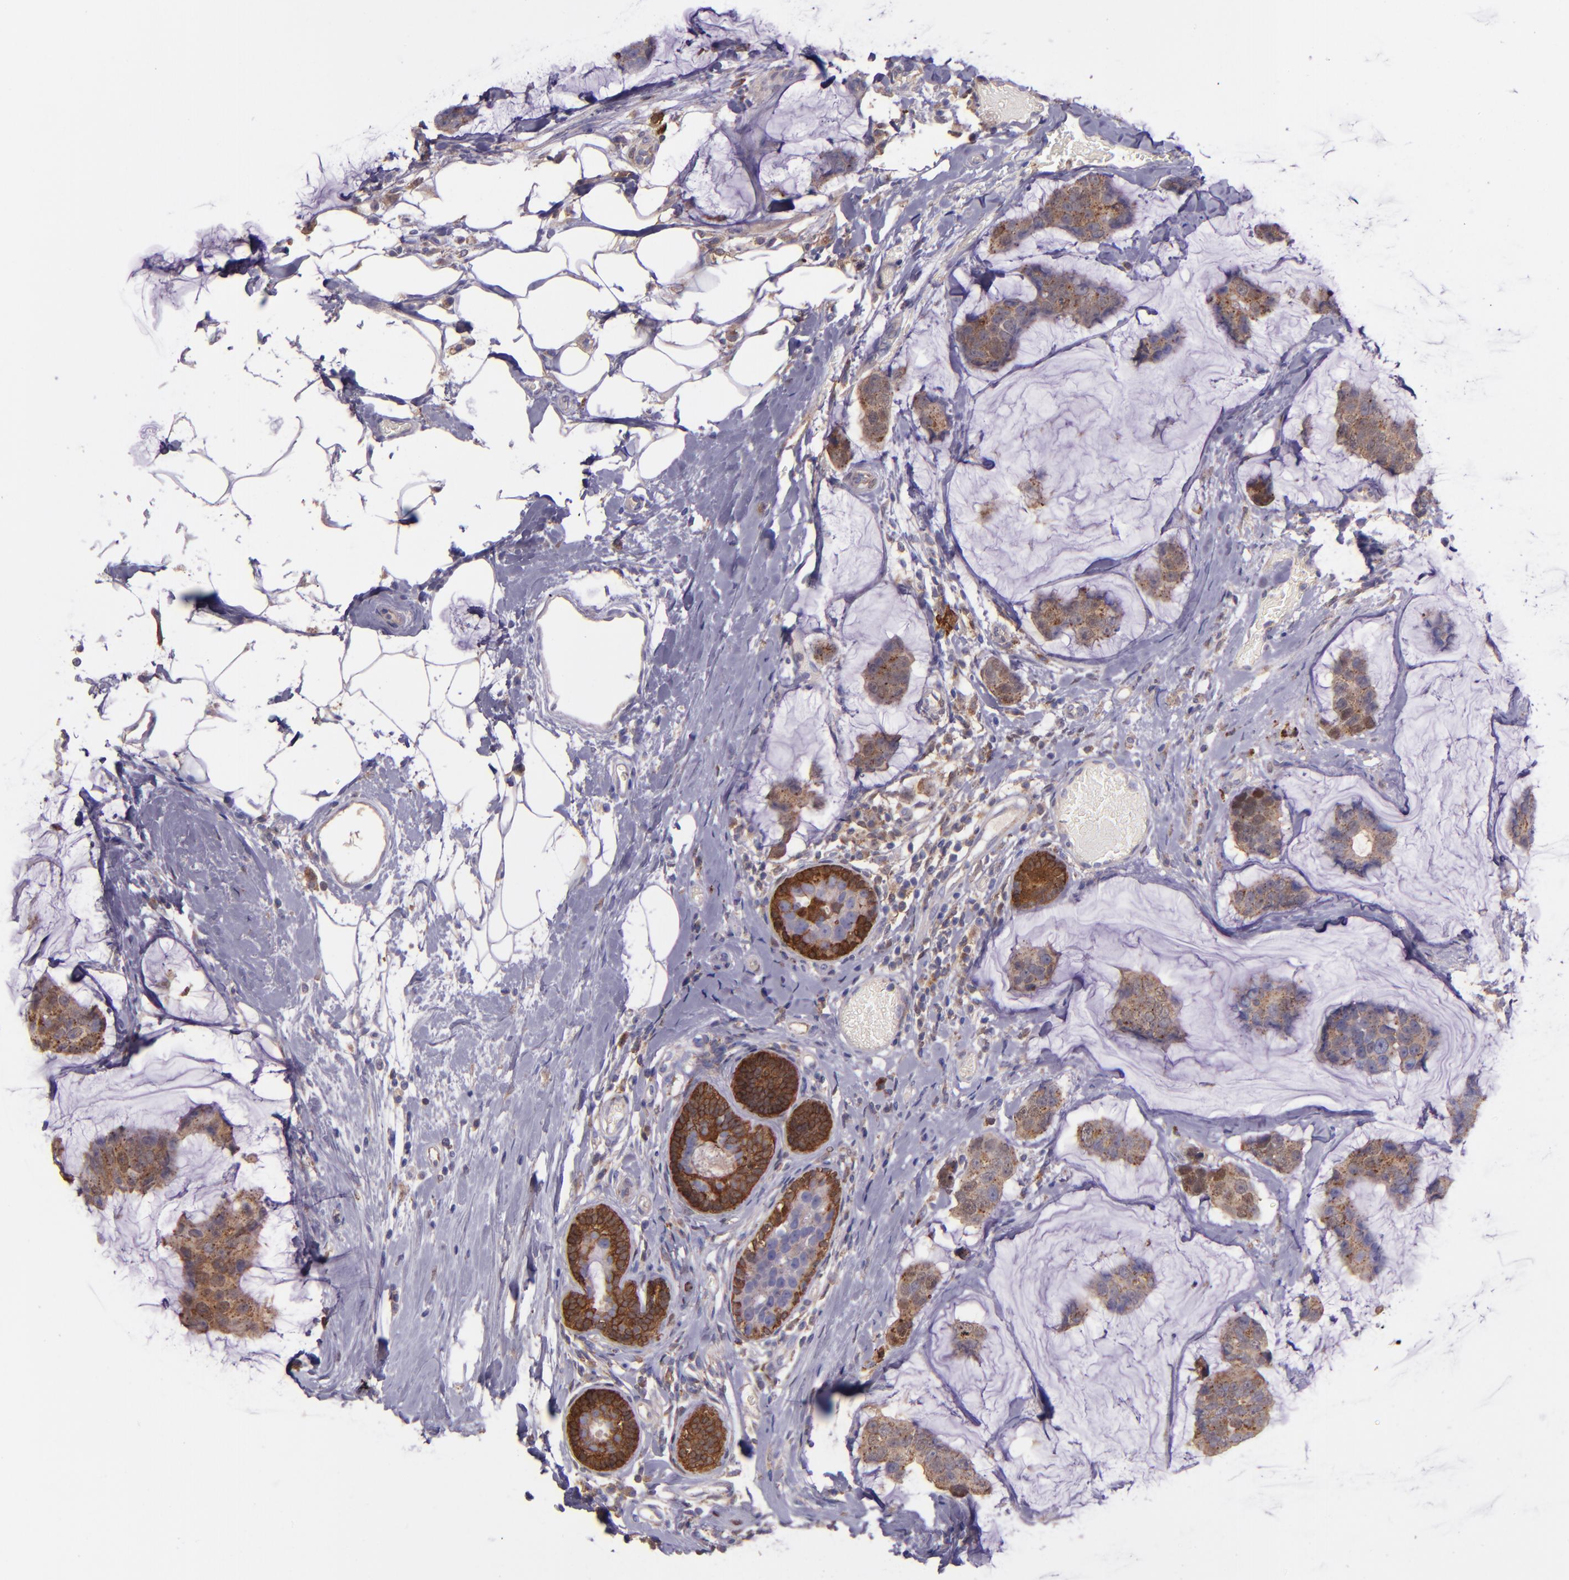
{"staining": {"intensity": "moderate", "quantity": ">75%", "location": "cytoplasmic/membranous"}, "tissue": "breast cancer", "cell_type": "Tumor cells", "image_type": "cancer", "snomed": [{"axis": "morphology", "description": "Normal tissue, NOS"}, {"axis": "morphology", "description": "Duct carcinoma"}, {"axis": "topography", "description": "Breast"}], "caption": "About >75% of tumor cells in human breast cancer demonstrate moderate cytoplasmic/membranous protein expression as visualized by brown immunohistochemical staining.", "gene": "WASHC1", "patient": {"sex": "female", "age": 50}}